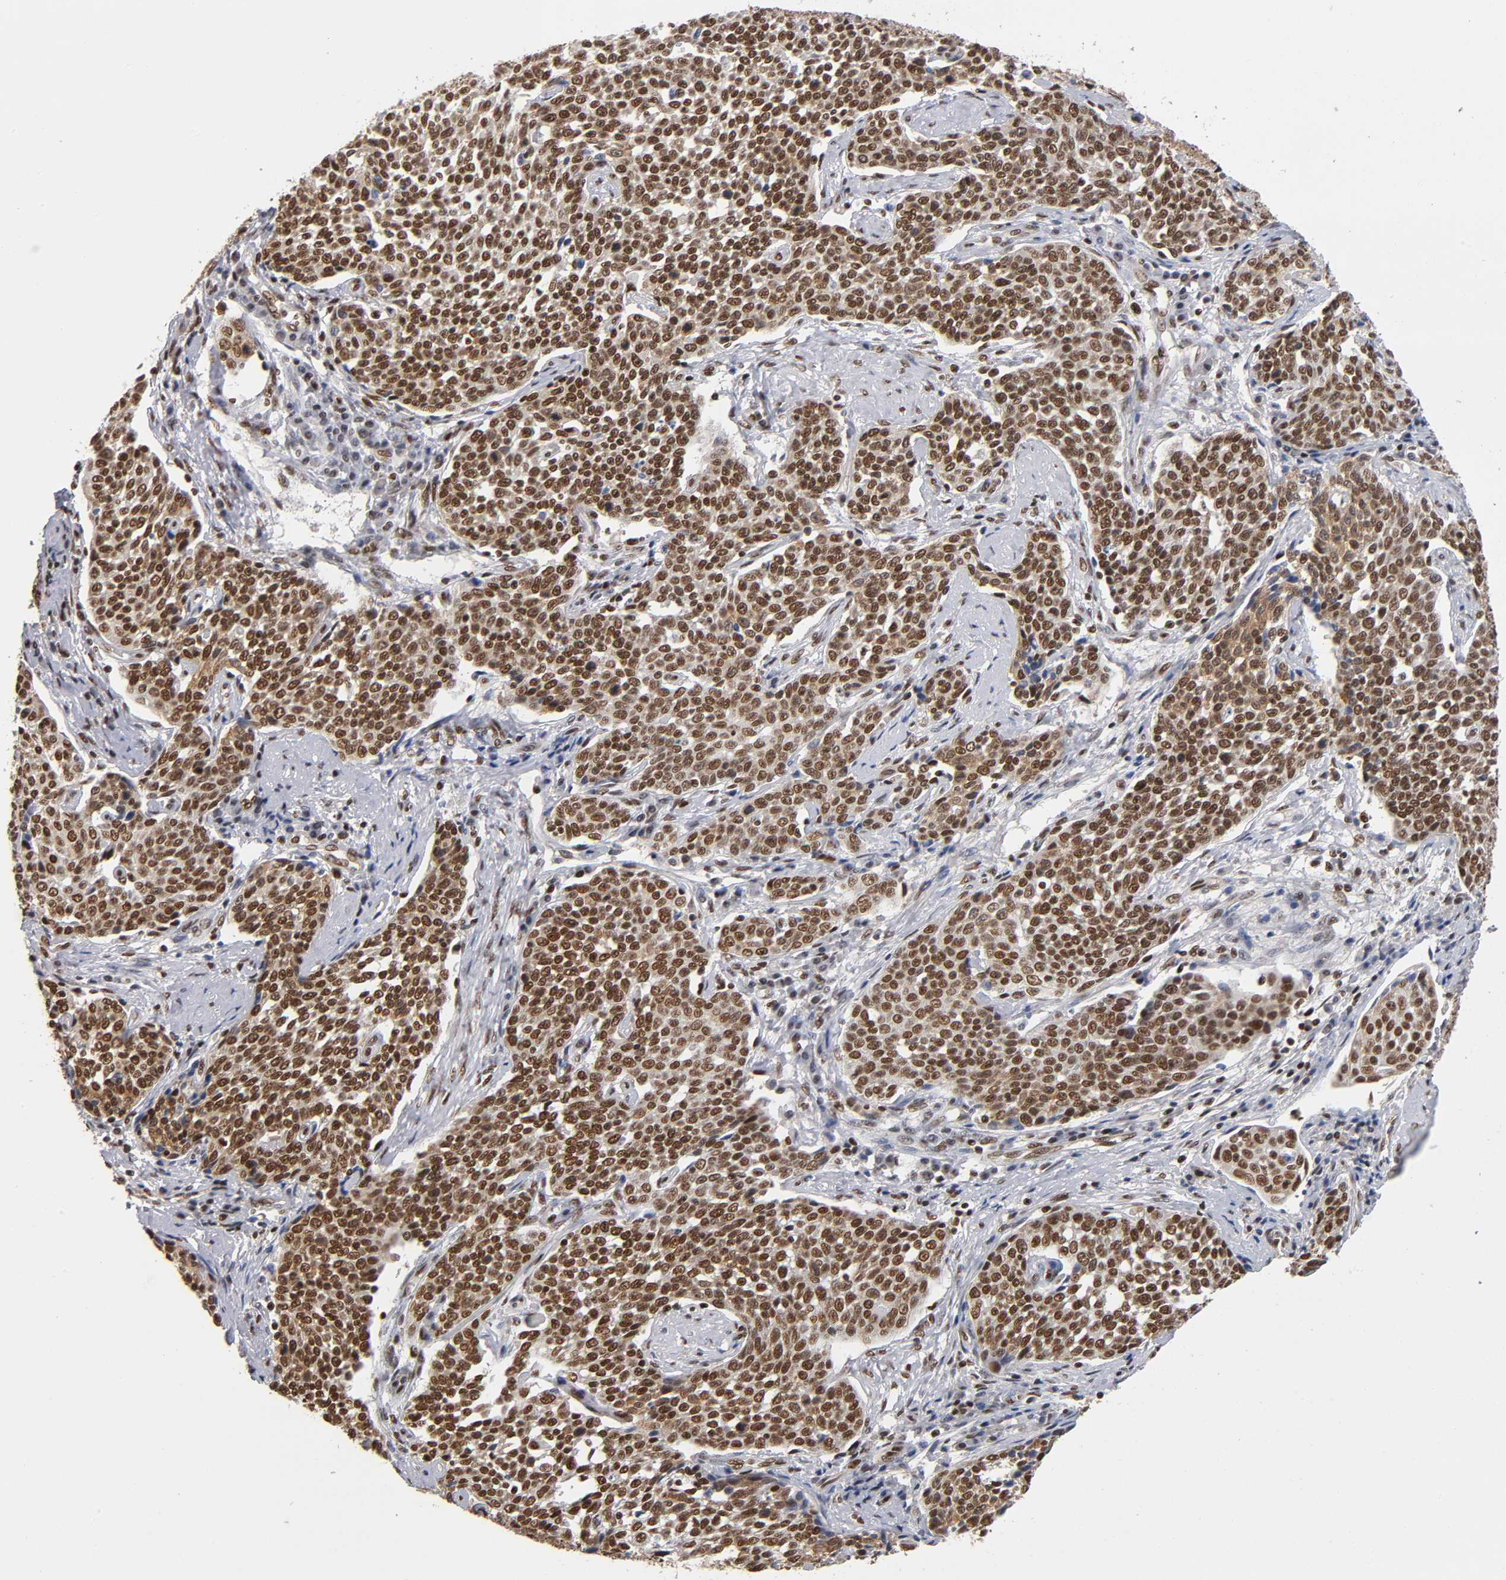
{"staining": {"intensity": "strong", "quantity": ">75%", "location": "nuclear"}, "tissue": "cervical cancer", "cell_type": "Tumor cells", "image_type": "cancer", "snomed": [{"axis": "morphology", "description": "Squamous cell carcinoma, NOS"}, {"axis": "topography", "description": "Cervix"}], "caption": "Immunohistochemical staining of human cervical cancer demonstrates high levels of strong nuclear protein staining in about >75% of tumor cells.", "gene": "ILKAP", "patient": {"sex": "female", "age": 34}}